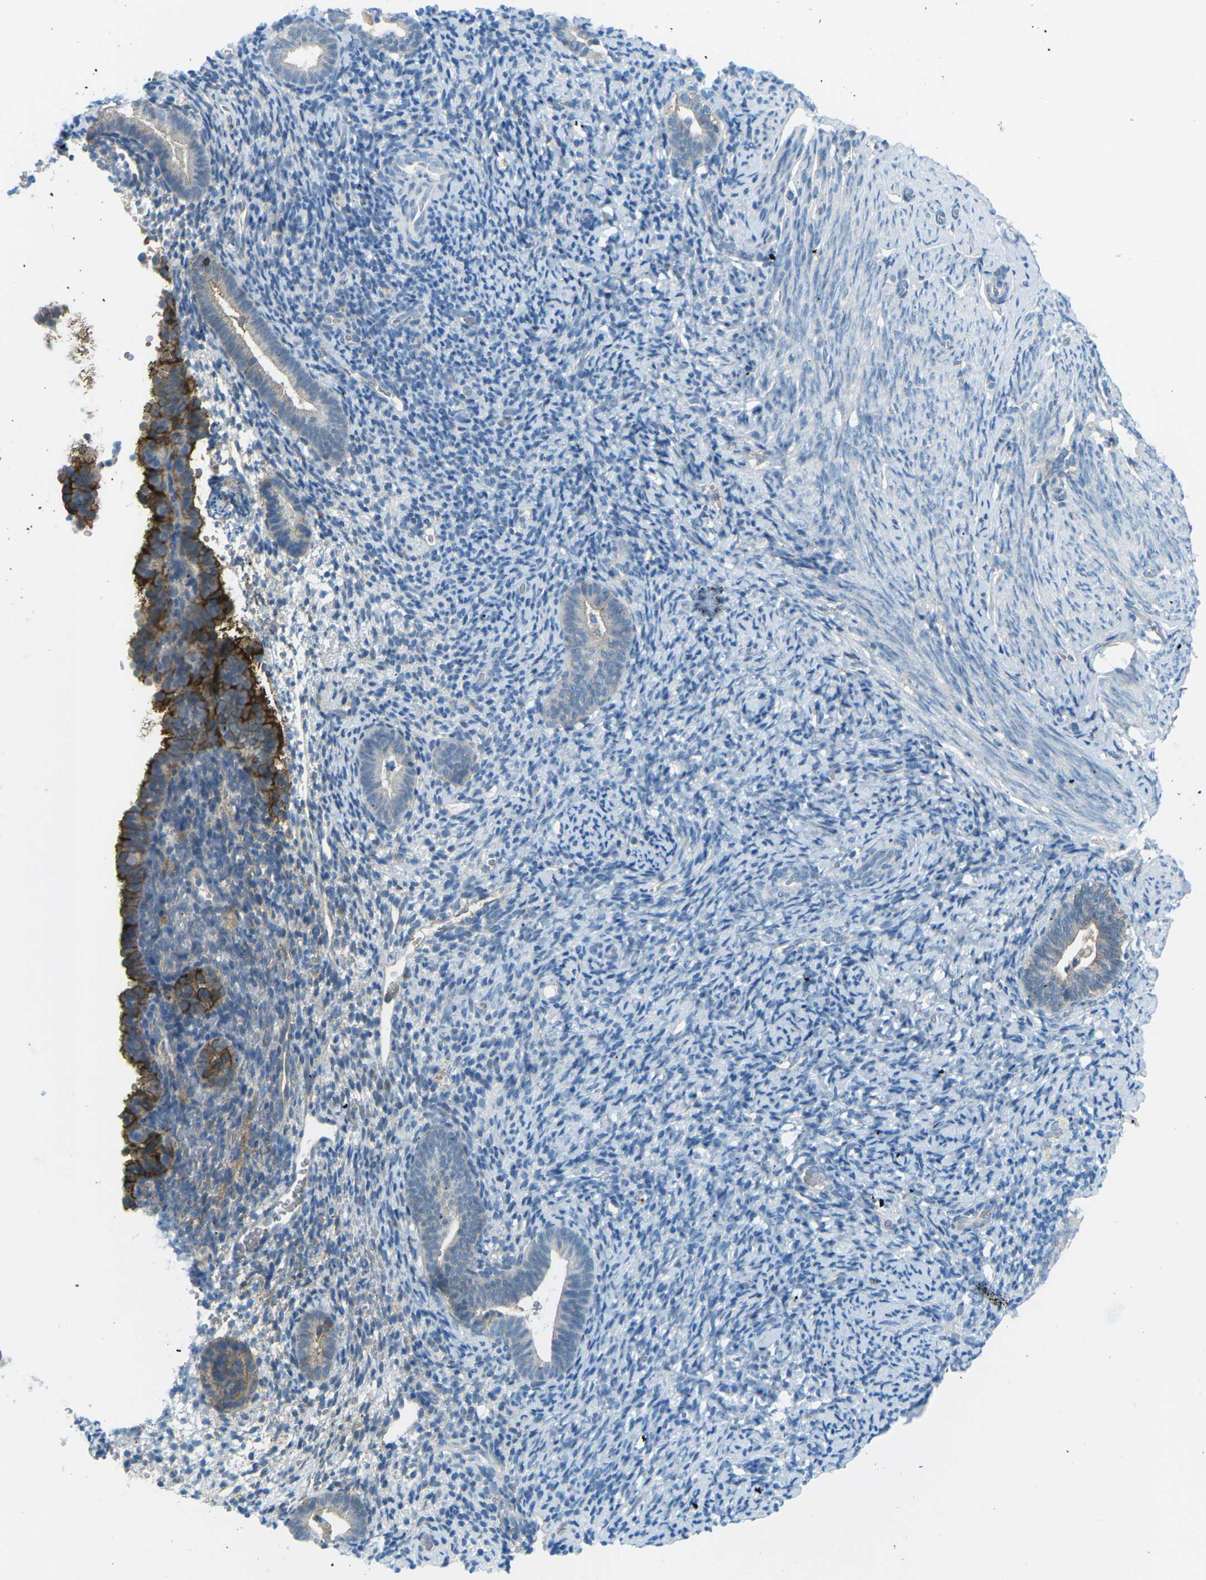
{"staining": {"intensity": "negative", "quantity": "none", "location": "none"}, "tissue": "endometrium", "cell_type": "Cells in endometrial stroma", "image_type": "normal", "snomed": [{"axis": "morphology", "description": "Normal tissue, NOS"}, {"axis": "topography", "description": "Endometrium"}], "caption": "This is an immunohistochemistry photomicrograph of unremarkable human endometrium. There is no staining in cells in endometrial stroma.", "gene": "CD47", "patient": {"sex": "female", "age": 51}}